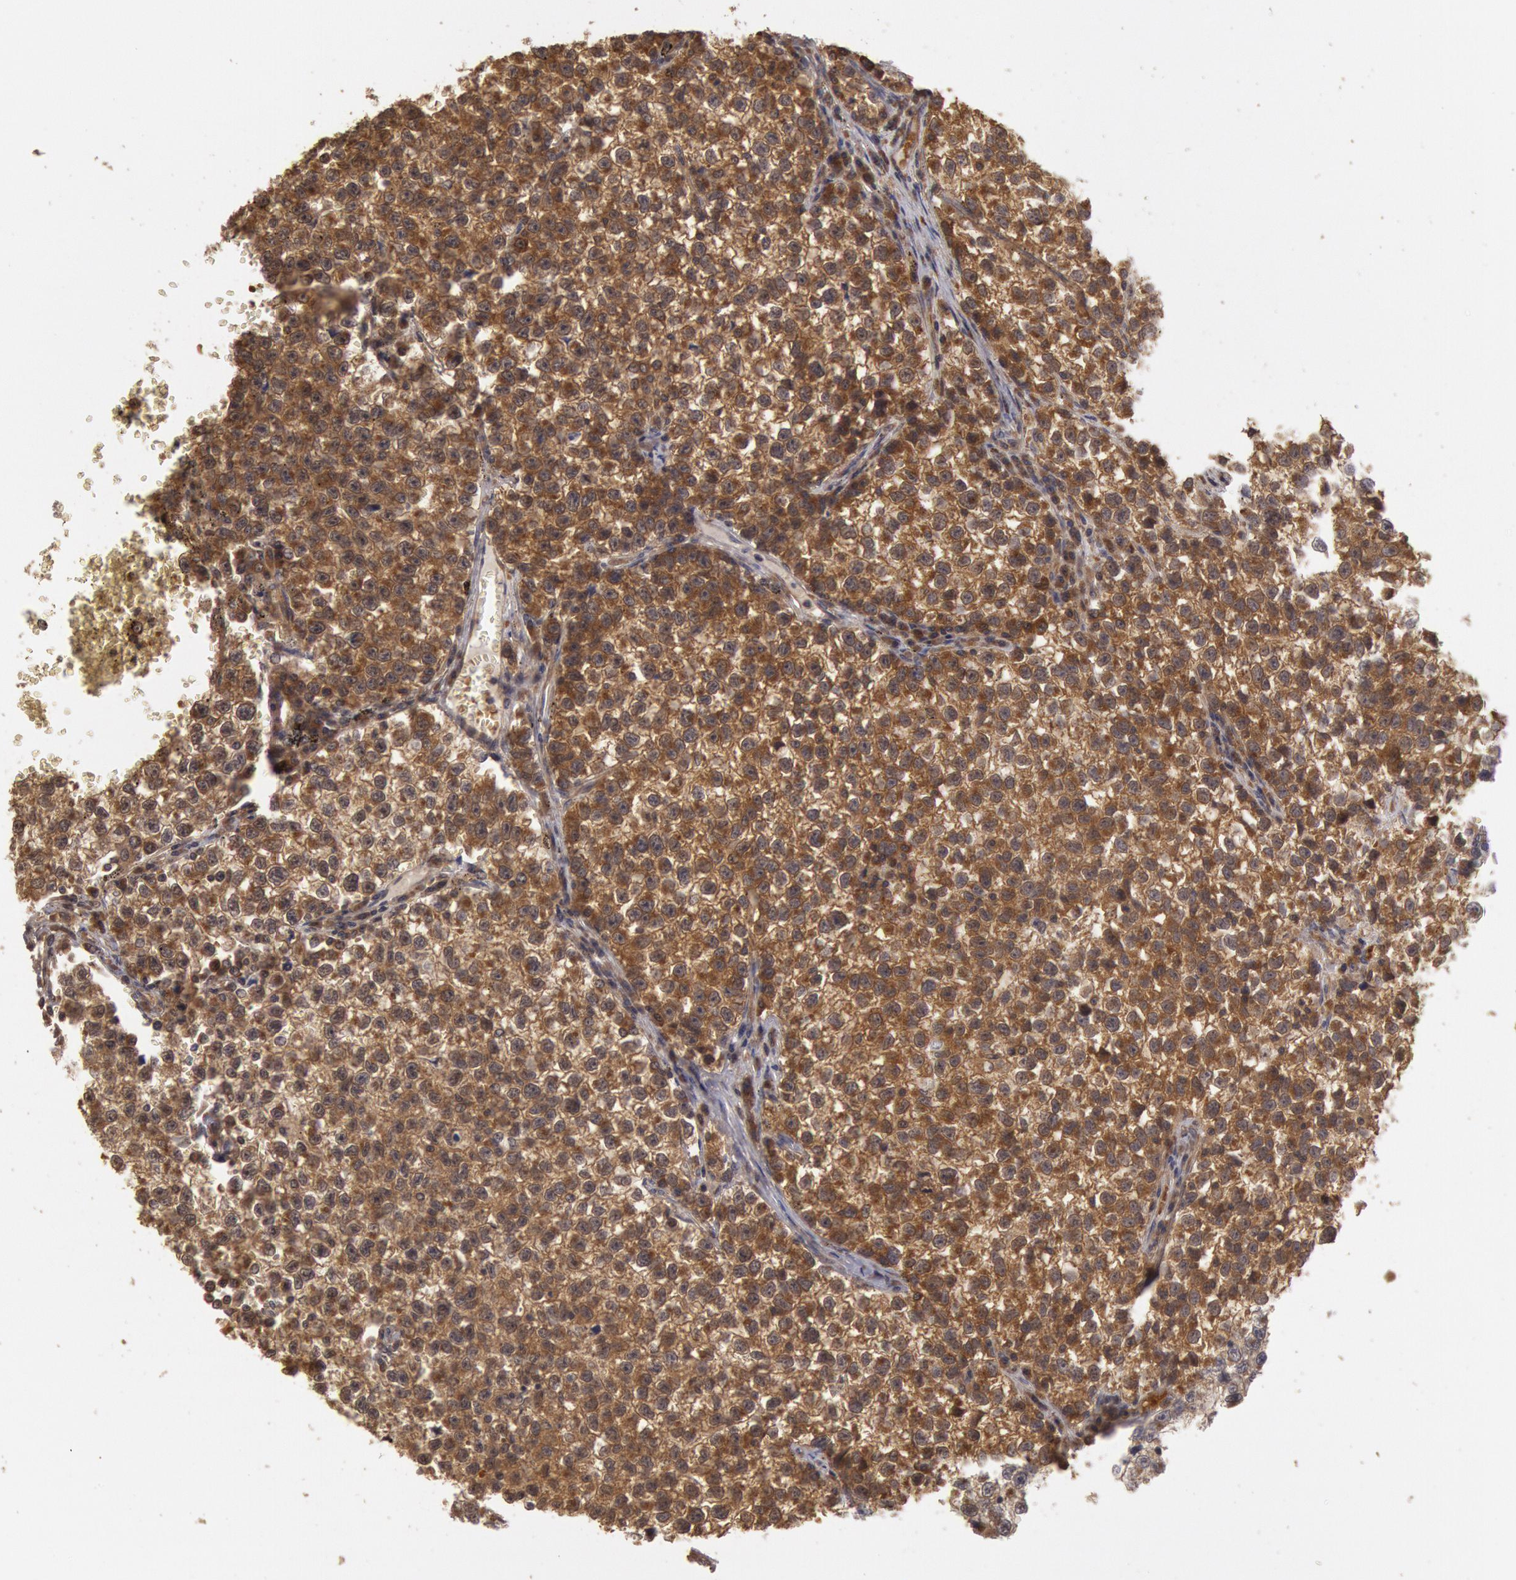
{"staining": {"intensity": "moderate", "quantity": ">75%", "location": "cytoplasmic/membranous"}, "tissue": "testis cancer", "cell_type": "Tumor cells", "image_type": "cancer", "snomed": [{"axis": "morphology", "description": "Seminoma, NOS"}, {"axis": "topography", "description": "Testis"}], "caption": "Immunohistochemistry image of neoplastic tissue: seminoma (testis) stained using immunohistochemistry exhibits medium levels of moderate protein expression localized specifically in the cytoplasmic/membranous of tumor cells, appearing as a cytoplasmic/membranous brown color.", "gene": "USP14", "patient": {"sex": "male", "age": 35}}